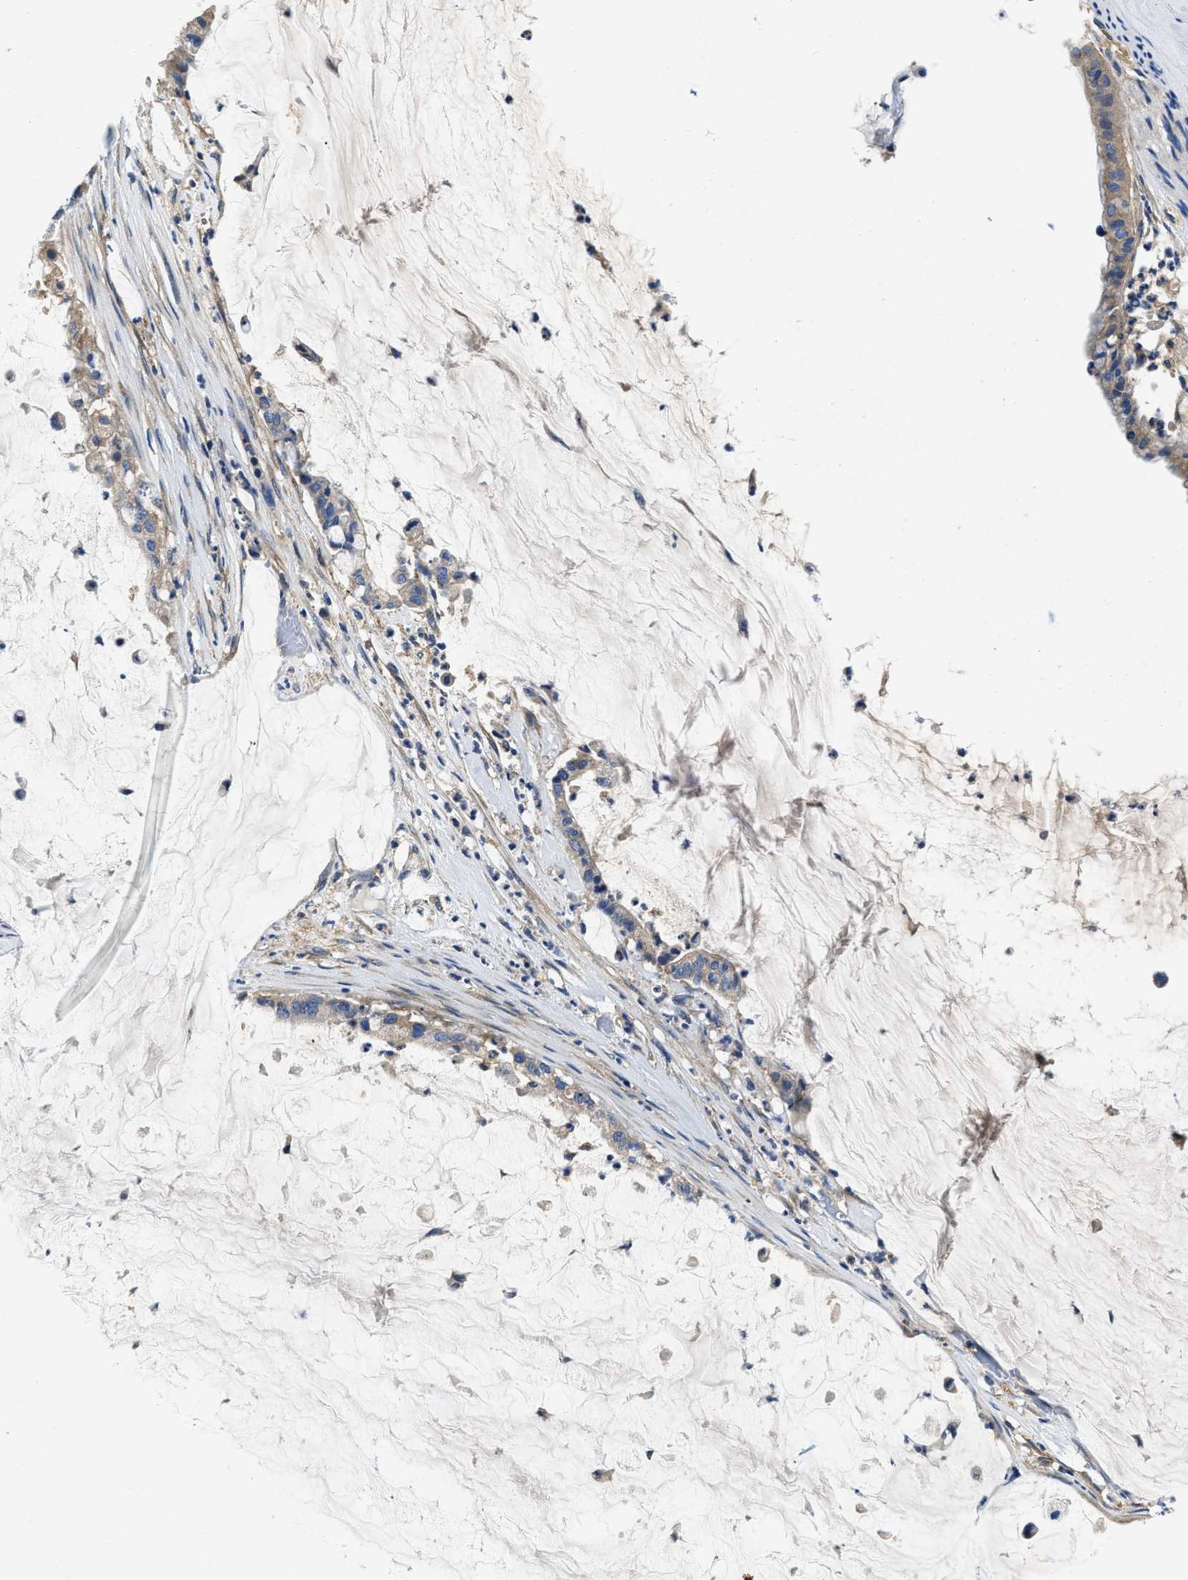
{"staining": {"intensity": "weak", "quantity": ">75%", "location": "cytoplasmic/membranous"}, "tissue": "pancreatic cancer", "cell_type": "Tumor cells", "image_type": "cancer", "snomed": [{"axis": "morphology", "description": "Adenocarcinoma, NOS"}, {"axis": "topography", "description": "Pancreas"}], "caption": "Pancreatic cancer (adenocarcinoma) tissue reveals weak cytoplasmic/membranous positivity in about >75% of tumor cells, visualized by immunohistochemistry. Nuclei are stained in blue.", "gene": "STAT2", "patient": {"sex": "male", "age": 41}}